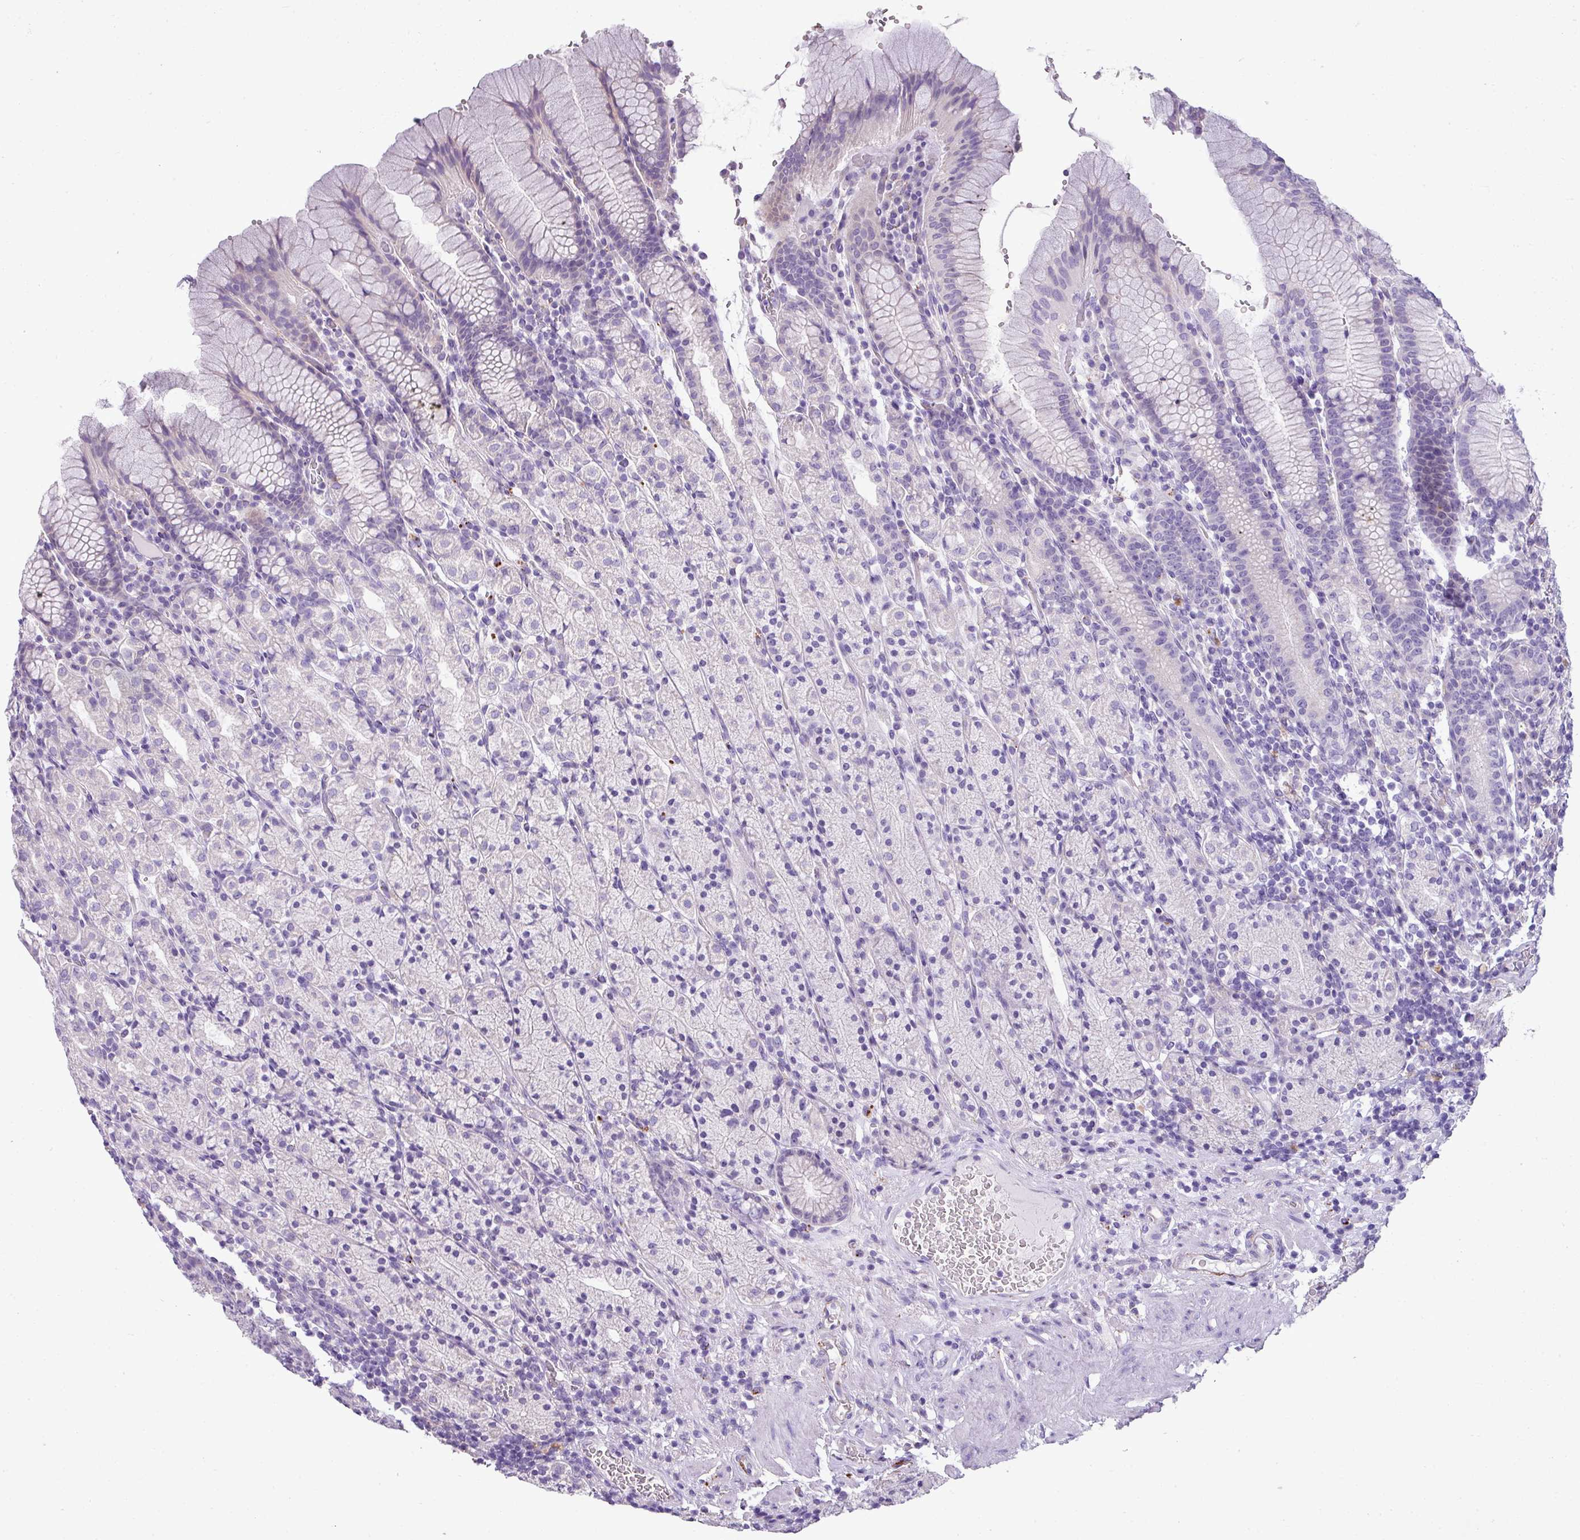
{"staining": {"intensity": "negative", "quantity": "none", "location": "none"}, "tissue": "stomach", "cell_type": "Glandular cells", "image_type": "normal", "snomed": [{"axis": "morphology", "description": "Normal tissue, NOS"}, {"axis": "topography", "description": "Stomach, upper"}, {"axis": "topography", "description": "Stomach"}], "caption": "IHC of unremarkable stomach reveals no staining in glandular cells. (DAB (3,3'-diaminobenzidine) immunohistochemistry (IHC) visualized using brightfield microscopy, high magnification).", "gene": "ZNF568", "patient": {"sex": "male", "age": 62}}